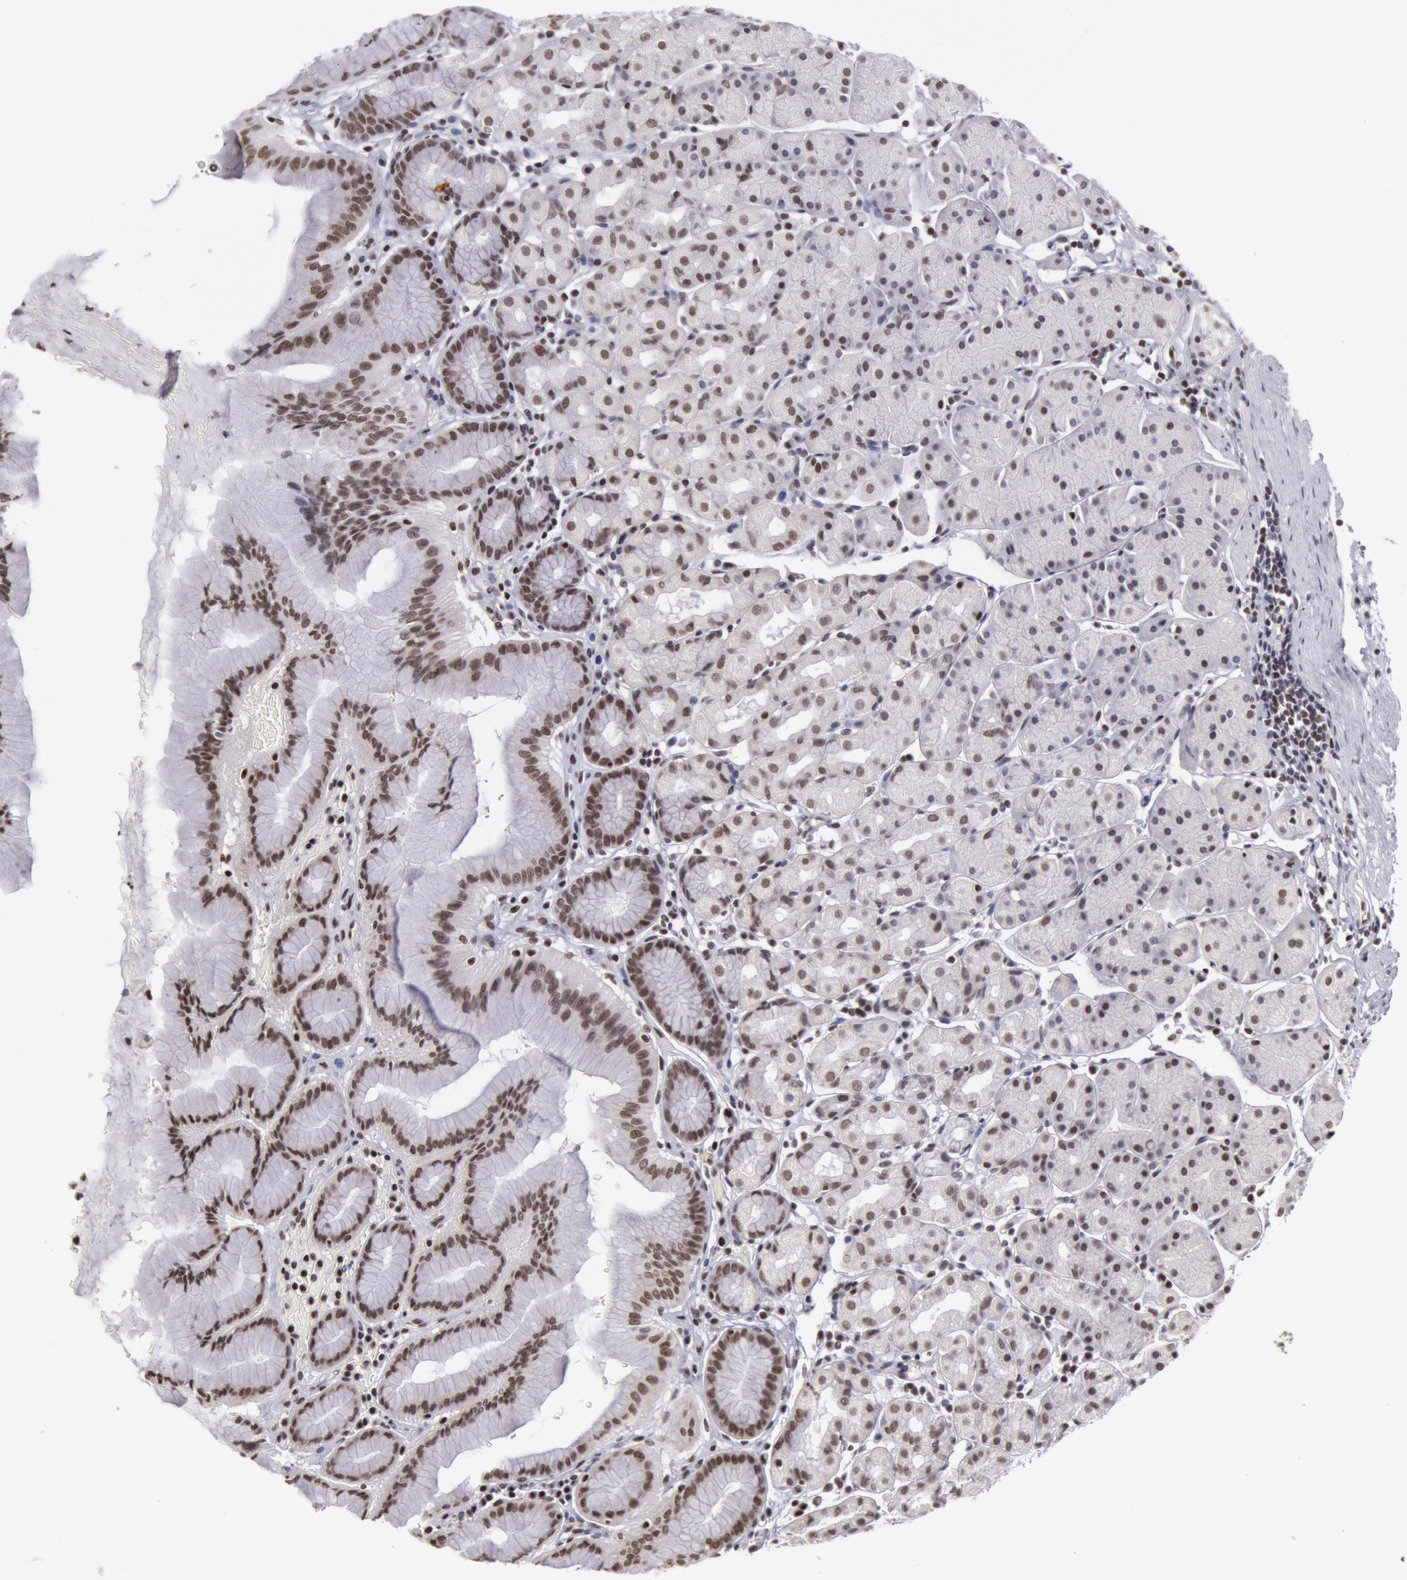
{"staining": {"intensity": "moderate", "quantity": ">75%", "location": "nuclear"}, "tissue": "stomach", "cell_type": "Glandular cells", "image_type": "normal", "snomed": [{"axis": "morphology", "description": "Normal tissue, NOS"}, {"axis": "topography", "description": "Stomach, lower"}], "caption": "Immunohistochemistry (IHC) staining of benign stomach, which demonstrates medium levels of moderate nuclear expression in about >75% of glandular cells indicating moderate nuclear protein expression. The staining was performed using DAB (3,3'-diaminobenzidine) (brown) for protein detection and nuclei were counterstained in hematoxylin (blue).", "gene": "NKAP", "patient": {"sex": "male", "age": 56}}